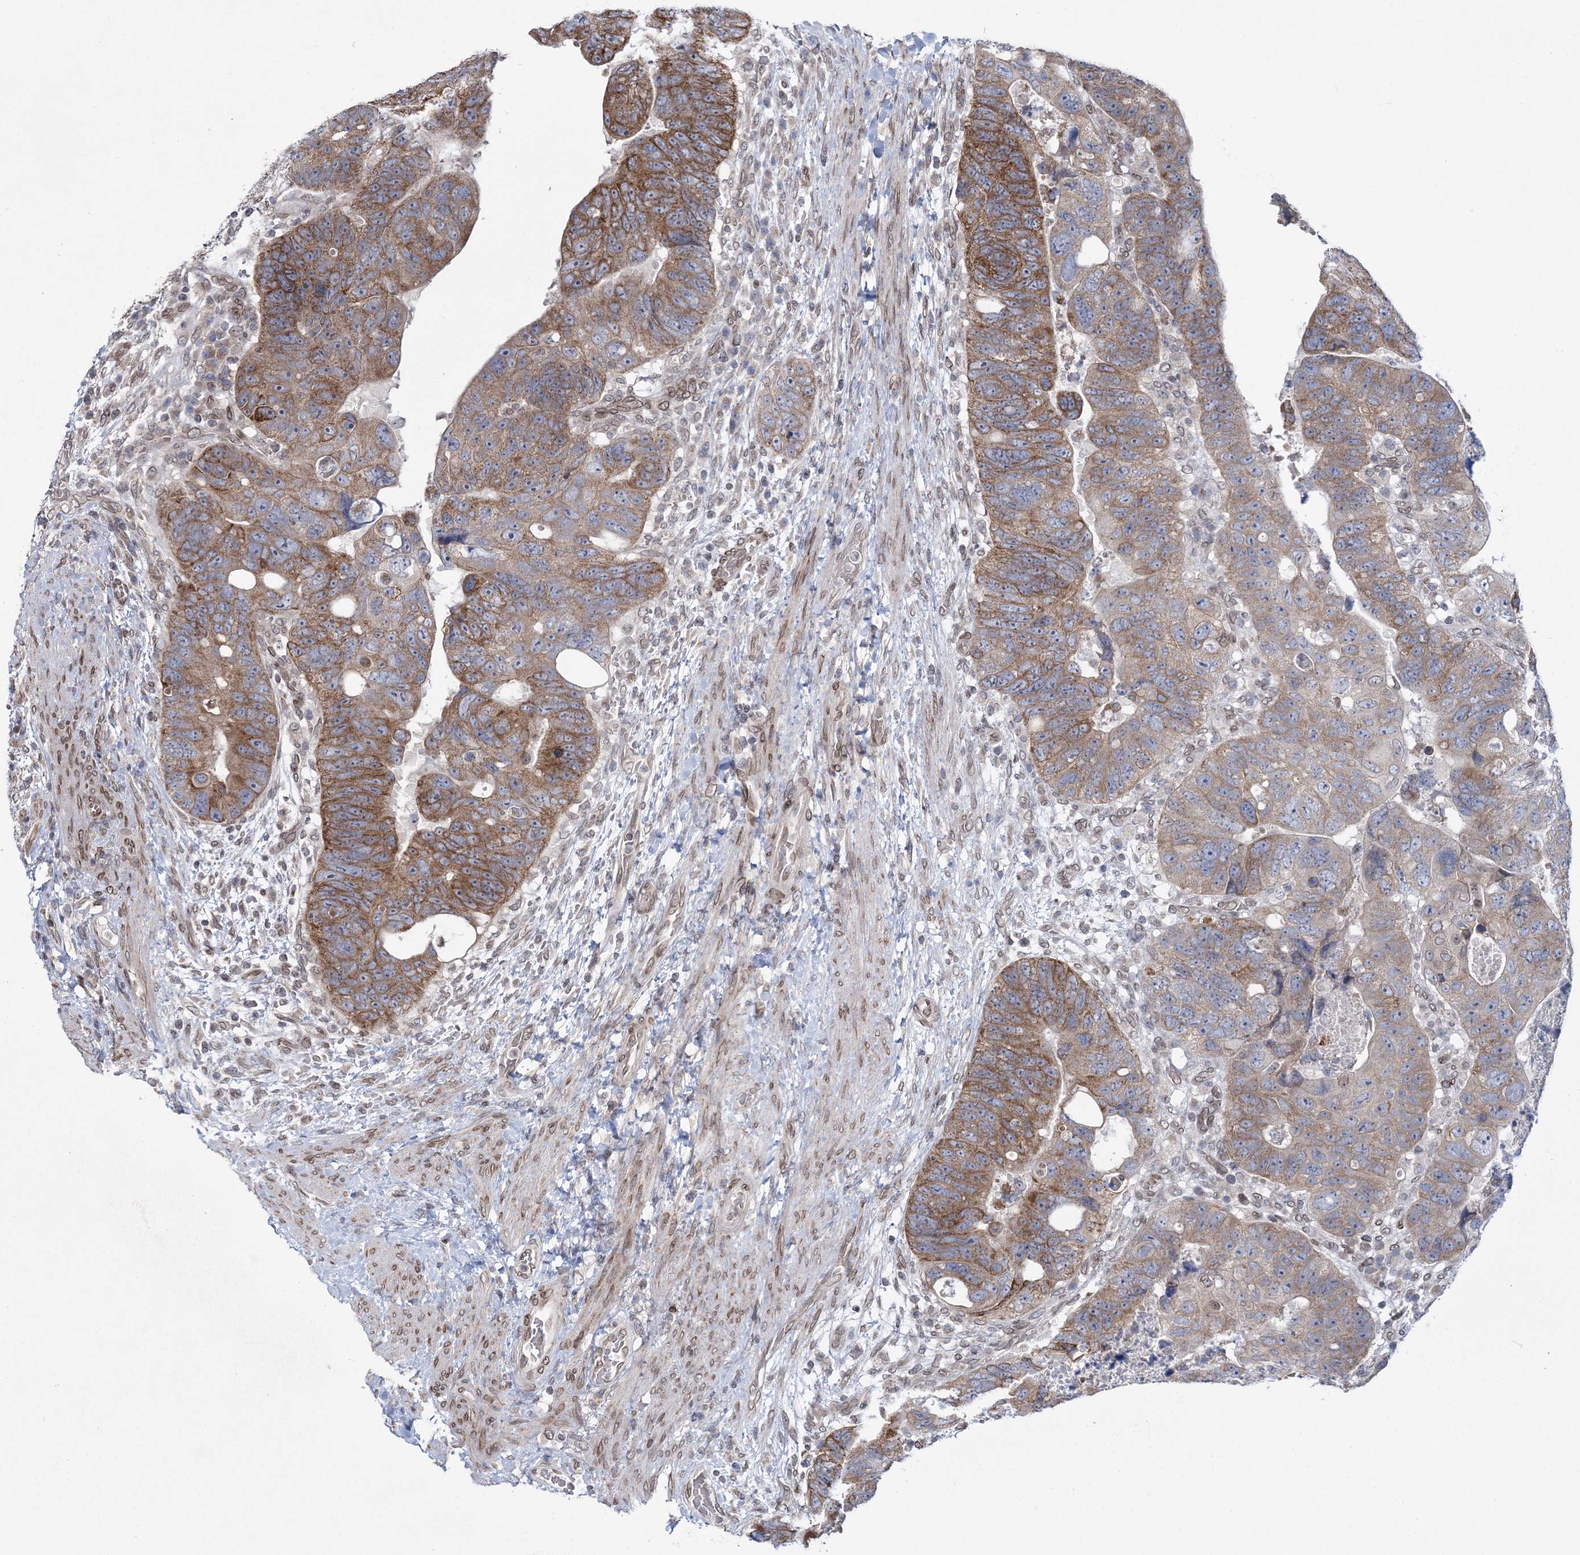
{"staining": {"intensity": "moderate", "quantity": ">75%", "location": "cytoplasmic/membranous"}, "tissue": "colorectal cancer", "cell_type": "Tumor cells", "image_type": "cancer", "snomed": [{"axis": "morphology", "description": "Adenocarcinoma, NOS"}, {"axis": "topography", "description": "Rectum"}], "caption": "Immunohistochemical staining of colorectal cancer (adenocarcinoma) exhibits medium levels of moderate cytoplasmic/membranous expression in approximately >75% of tumor cells.", "gene": "DNAJC27", "patient": {"sex": "male", "age": 59}}